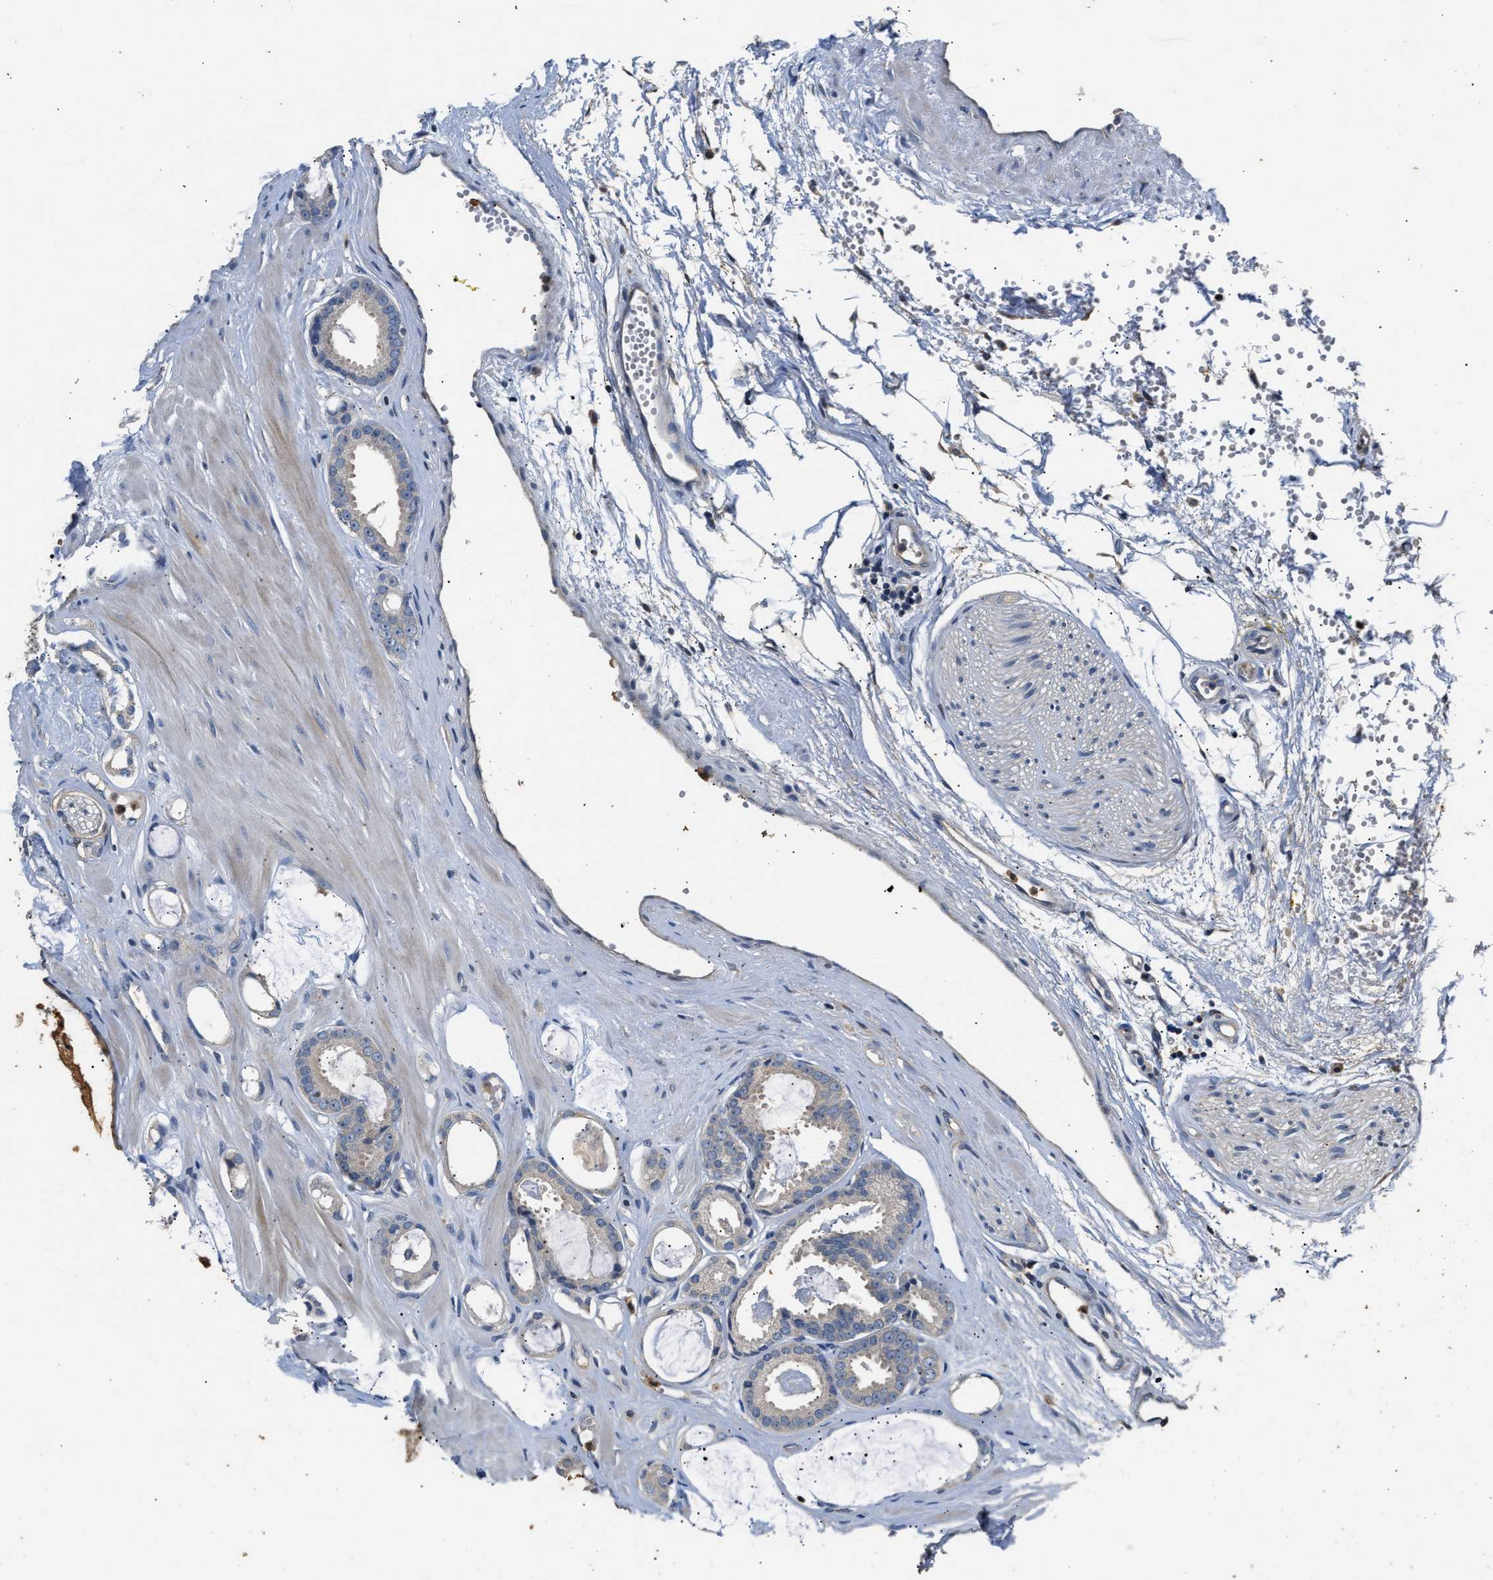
{"staining": {"intensity": "negative", "quantity": "none", "location": "none"}, "tissue": "prostate cancer", "cell_type": "Tumor cells", "image_type": "cancer", "snomed": [{"axis": "morphology", "description": "Adenocarcinoma, Low grade"}, {"axis": "topography", "description": "Prostate"}], "caption": "This is an immunohistochemistry image of human prostate low-grade adenocarcinoma. There is no expression in tumor cells.", "gene": "CHUK", "patient": {"sex": "male", "age": 53}}